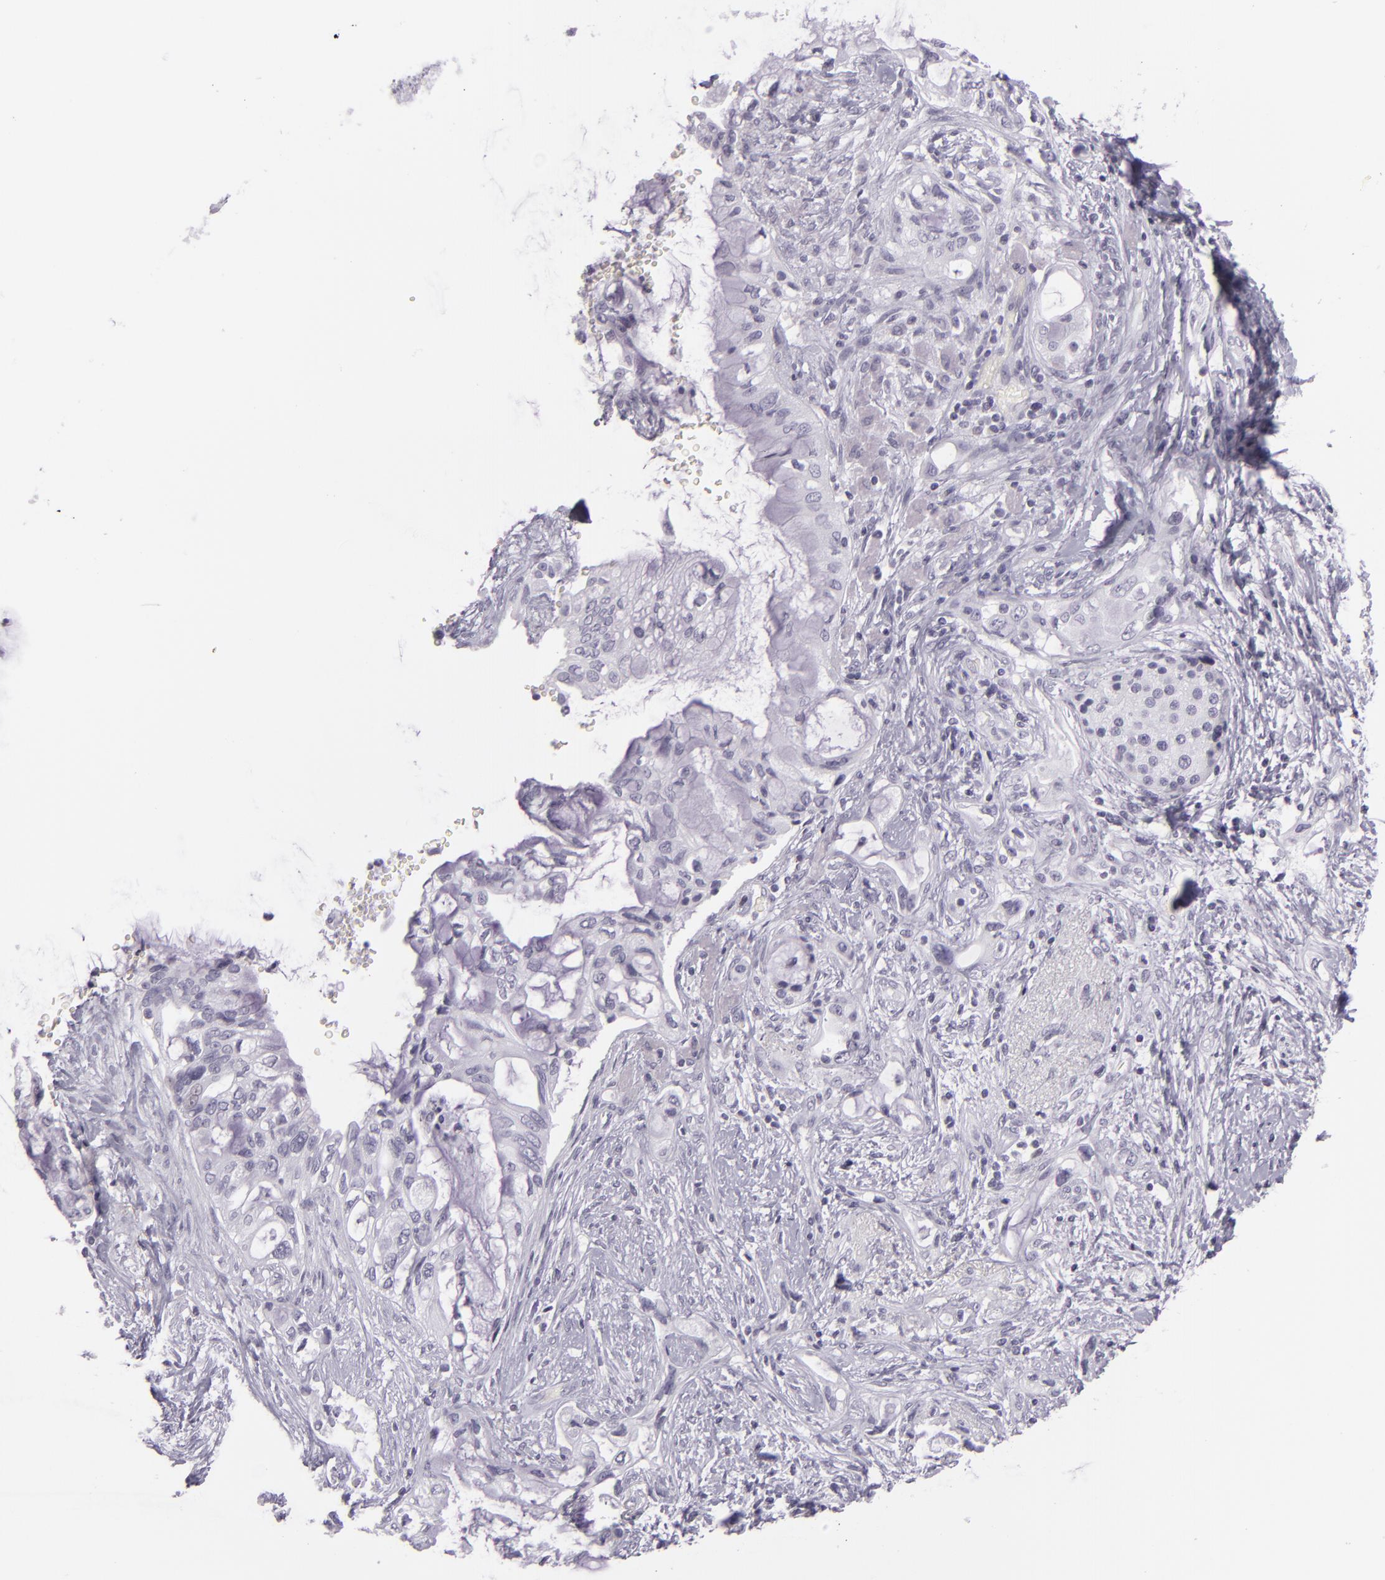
{"staining": {"intensity": "negative", "quantity": "none", "location": "none"}, "tissue": "pancreatic cancer", "cell_type": "Tumor cells", "image_type": "cancer", "snomed": [{"axis": "morphology", "description": "Adenocarcinoma, NOS"}, {"axis": "topography", "description": "Pancreas"}], "caption": "IHC histopathology image of neoplastic tissue: human adenocarcinoma (pancreatic) stained with DAB shows no significant protein staining in tumor cells. The staining is performed using DAB (3,3'-diaminobenzidine) brown chromogen with nuclei counter-stained in using hematoxylin.", "gene": "MCM3", "patient": {"sex": "female", "age": 70}}